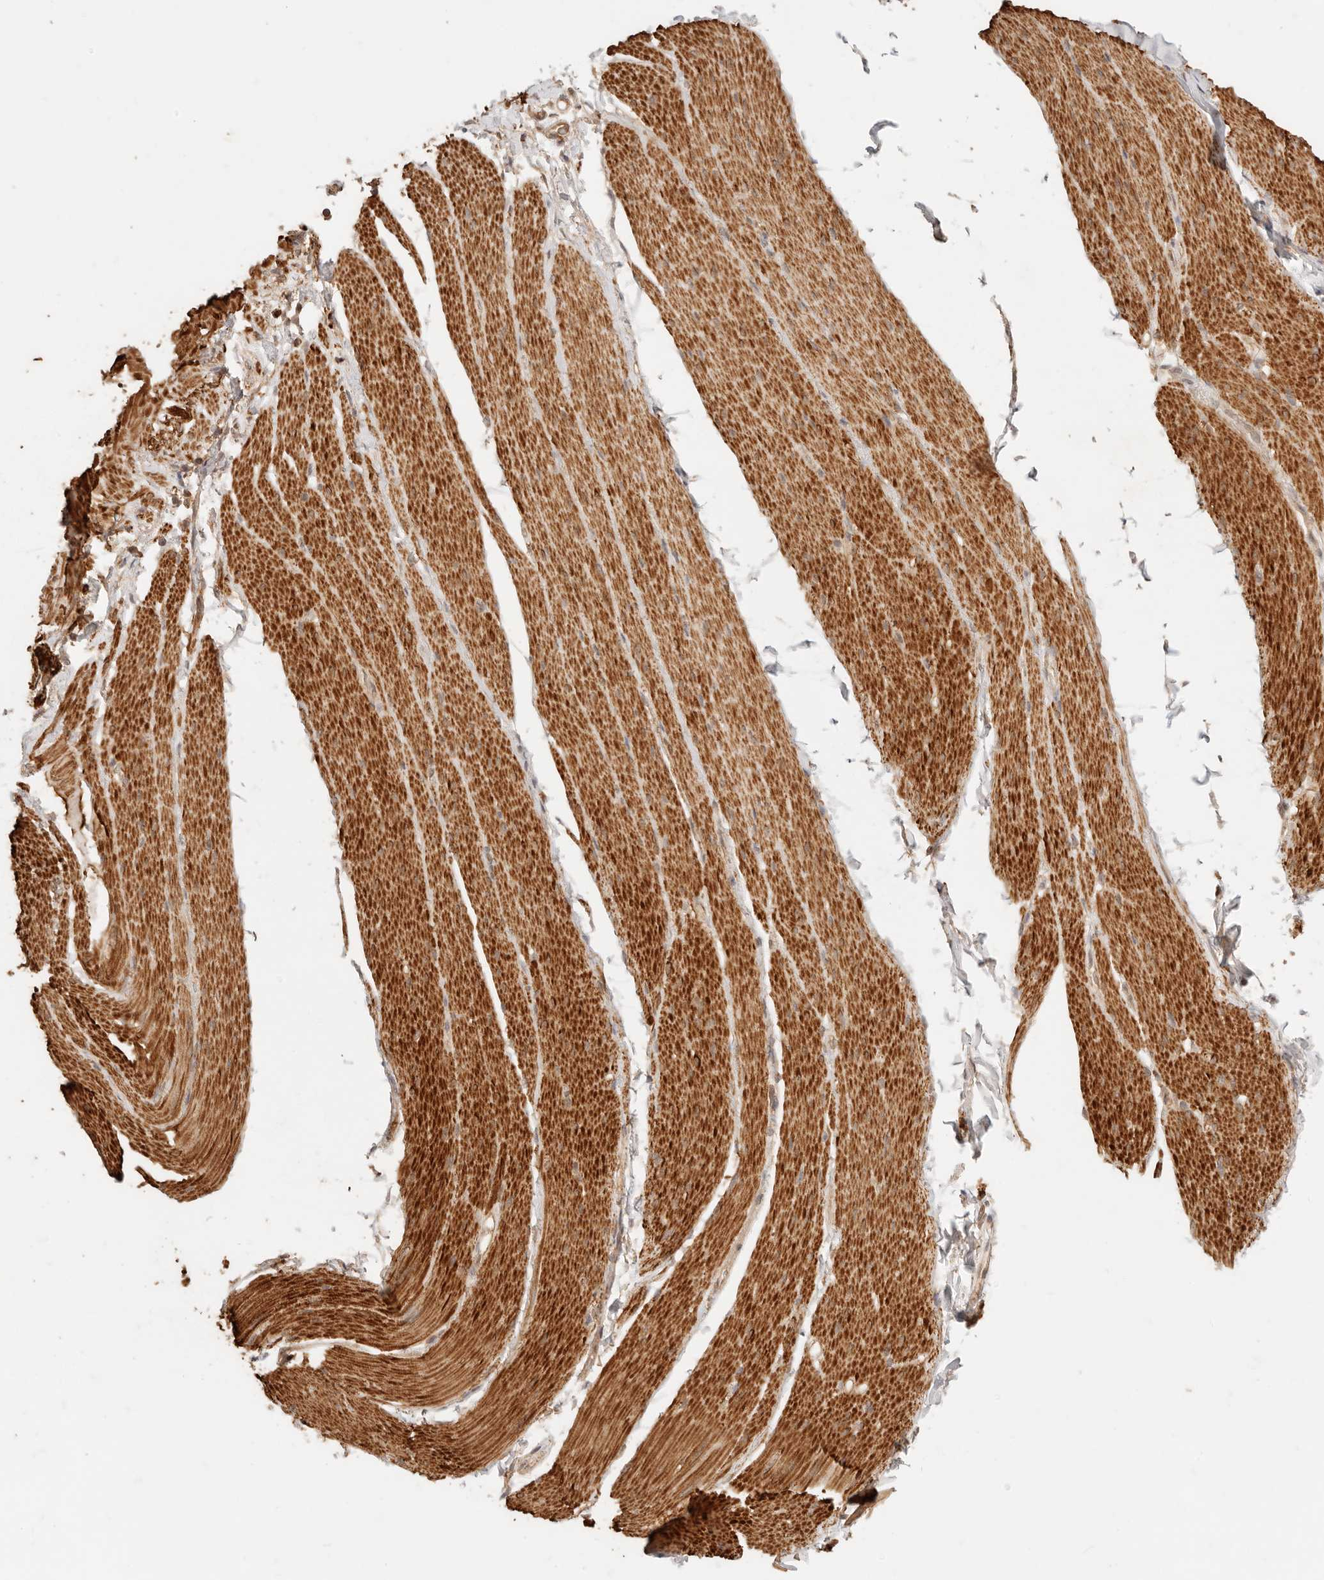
{"staining": {"intensity": "strong", "quantity": ">75%", "location": "cytoplasmic/membranous"}, "tissue": "smooth muscle", "cell_type": "Smooth muscle cells", "image_type": "normal", "snomed": [{"axis": "morphology", "description": "Normal tissue, NOS"}, {"axis": "topography", "description": "Smooth muscle"}, {"axis": "topography", "description": "Small intestine"}], "caption": "Brown immunohistochemical staining in unremarkable smooth muscle displays strong cytoplasmic/membranous expression in about >75% of smooth muscle cells.", "gene": "TRIM11", "patient": {"sex": "female", "age": 84}}